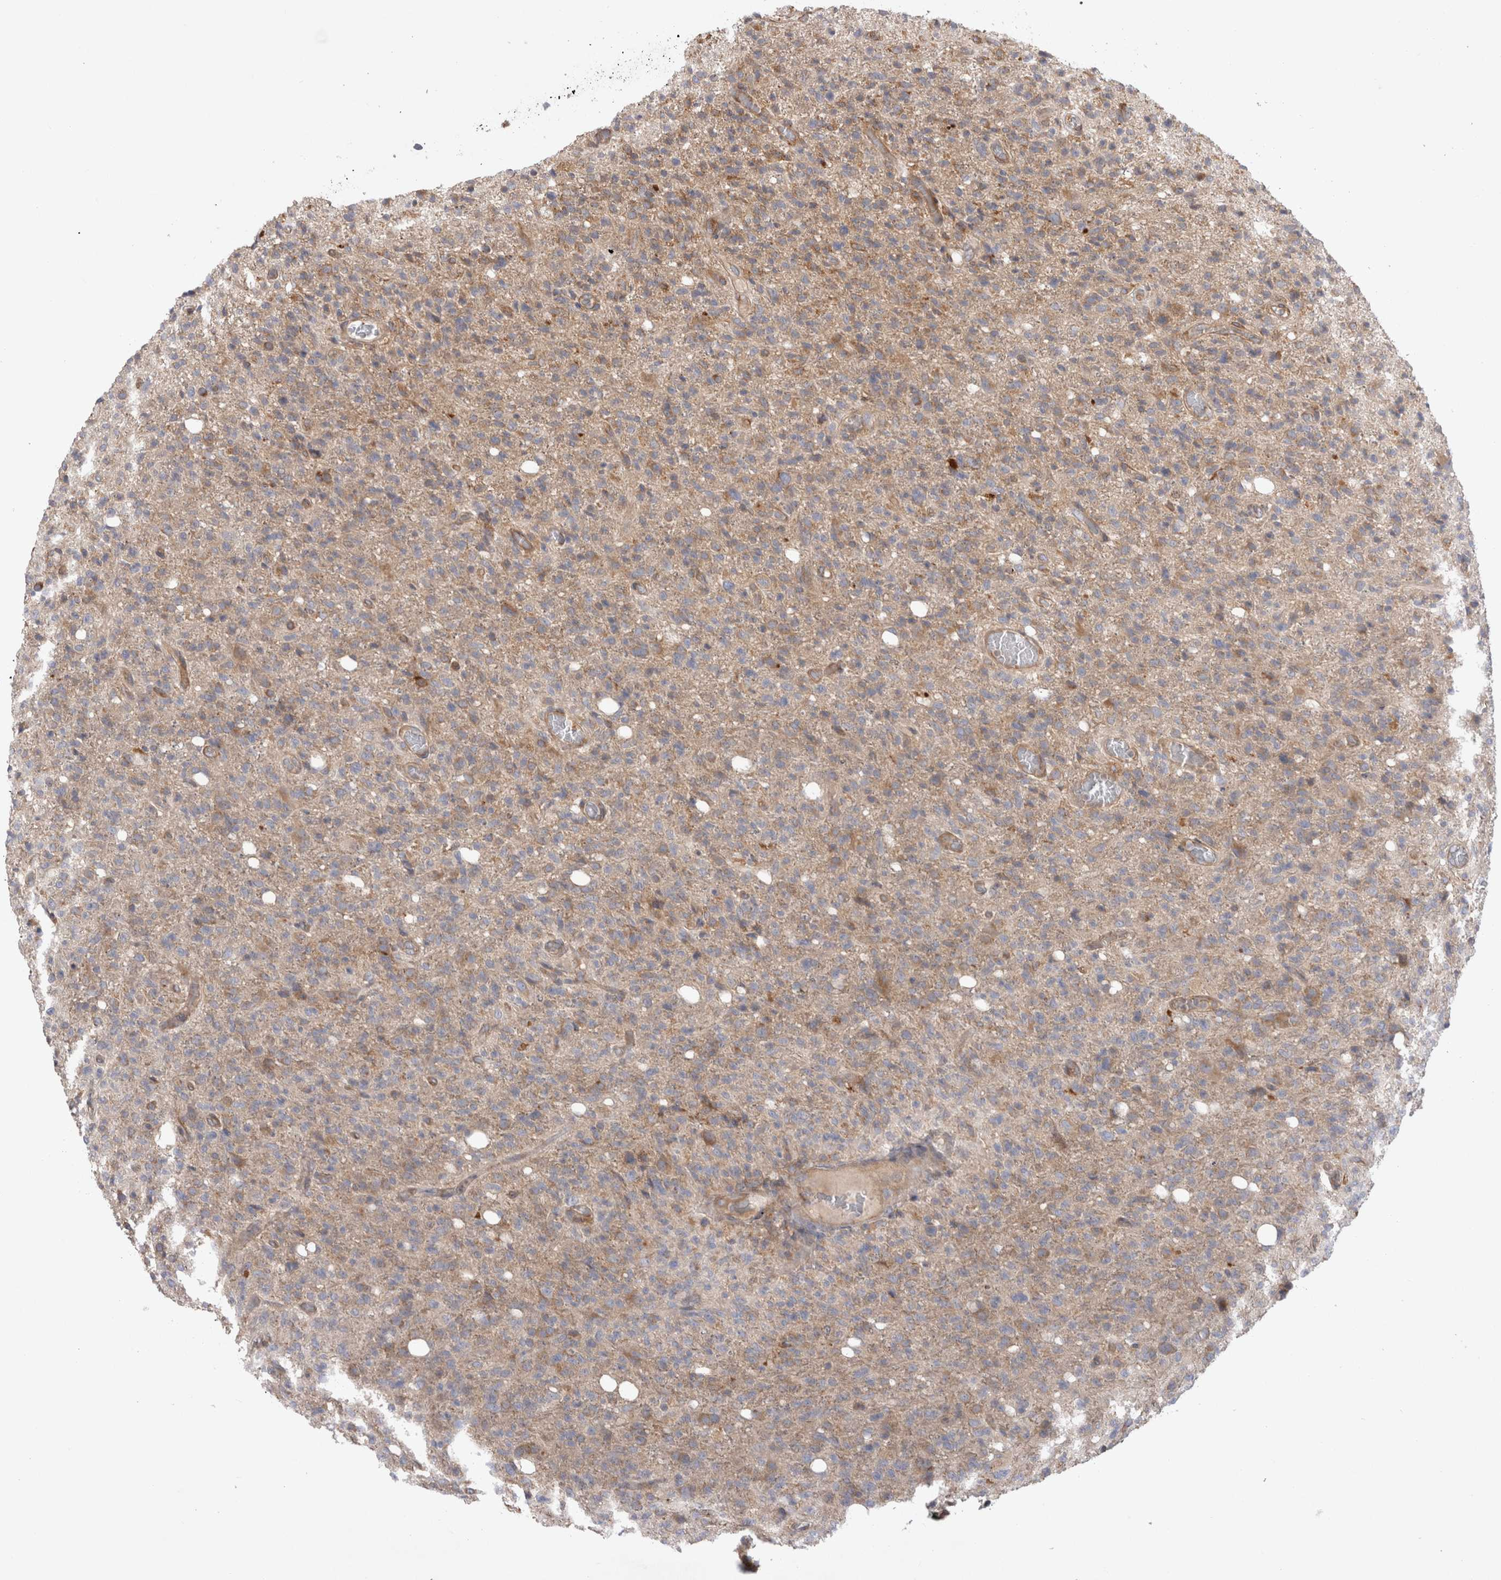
{"staining": {"intensity": "weak", "quantity": ">75%", "location": "cytoplasmic/membranous"}, "tissue": "glioma", "cell_type": "Tumor cells", "image_type": "cancer", "snomed": [{"axis": "morphology", "description": "Glioma, malignant, High grade"}, {"axis": "topography", "description": "Brain"}], "caption": "IHC histopathology image of neoplastic tissue: glioma stained using IHC shows low levels of weak protein expression localized specifically in the cytoplasmic/membranous of tumor cells, appearing as a cytoplasmic/membranous brown color.", "gene": "PDCD10", "patient": {"sex": "female", "age": 57}}